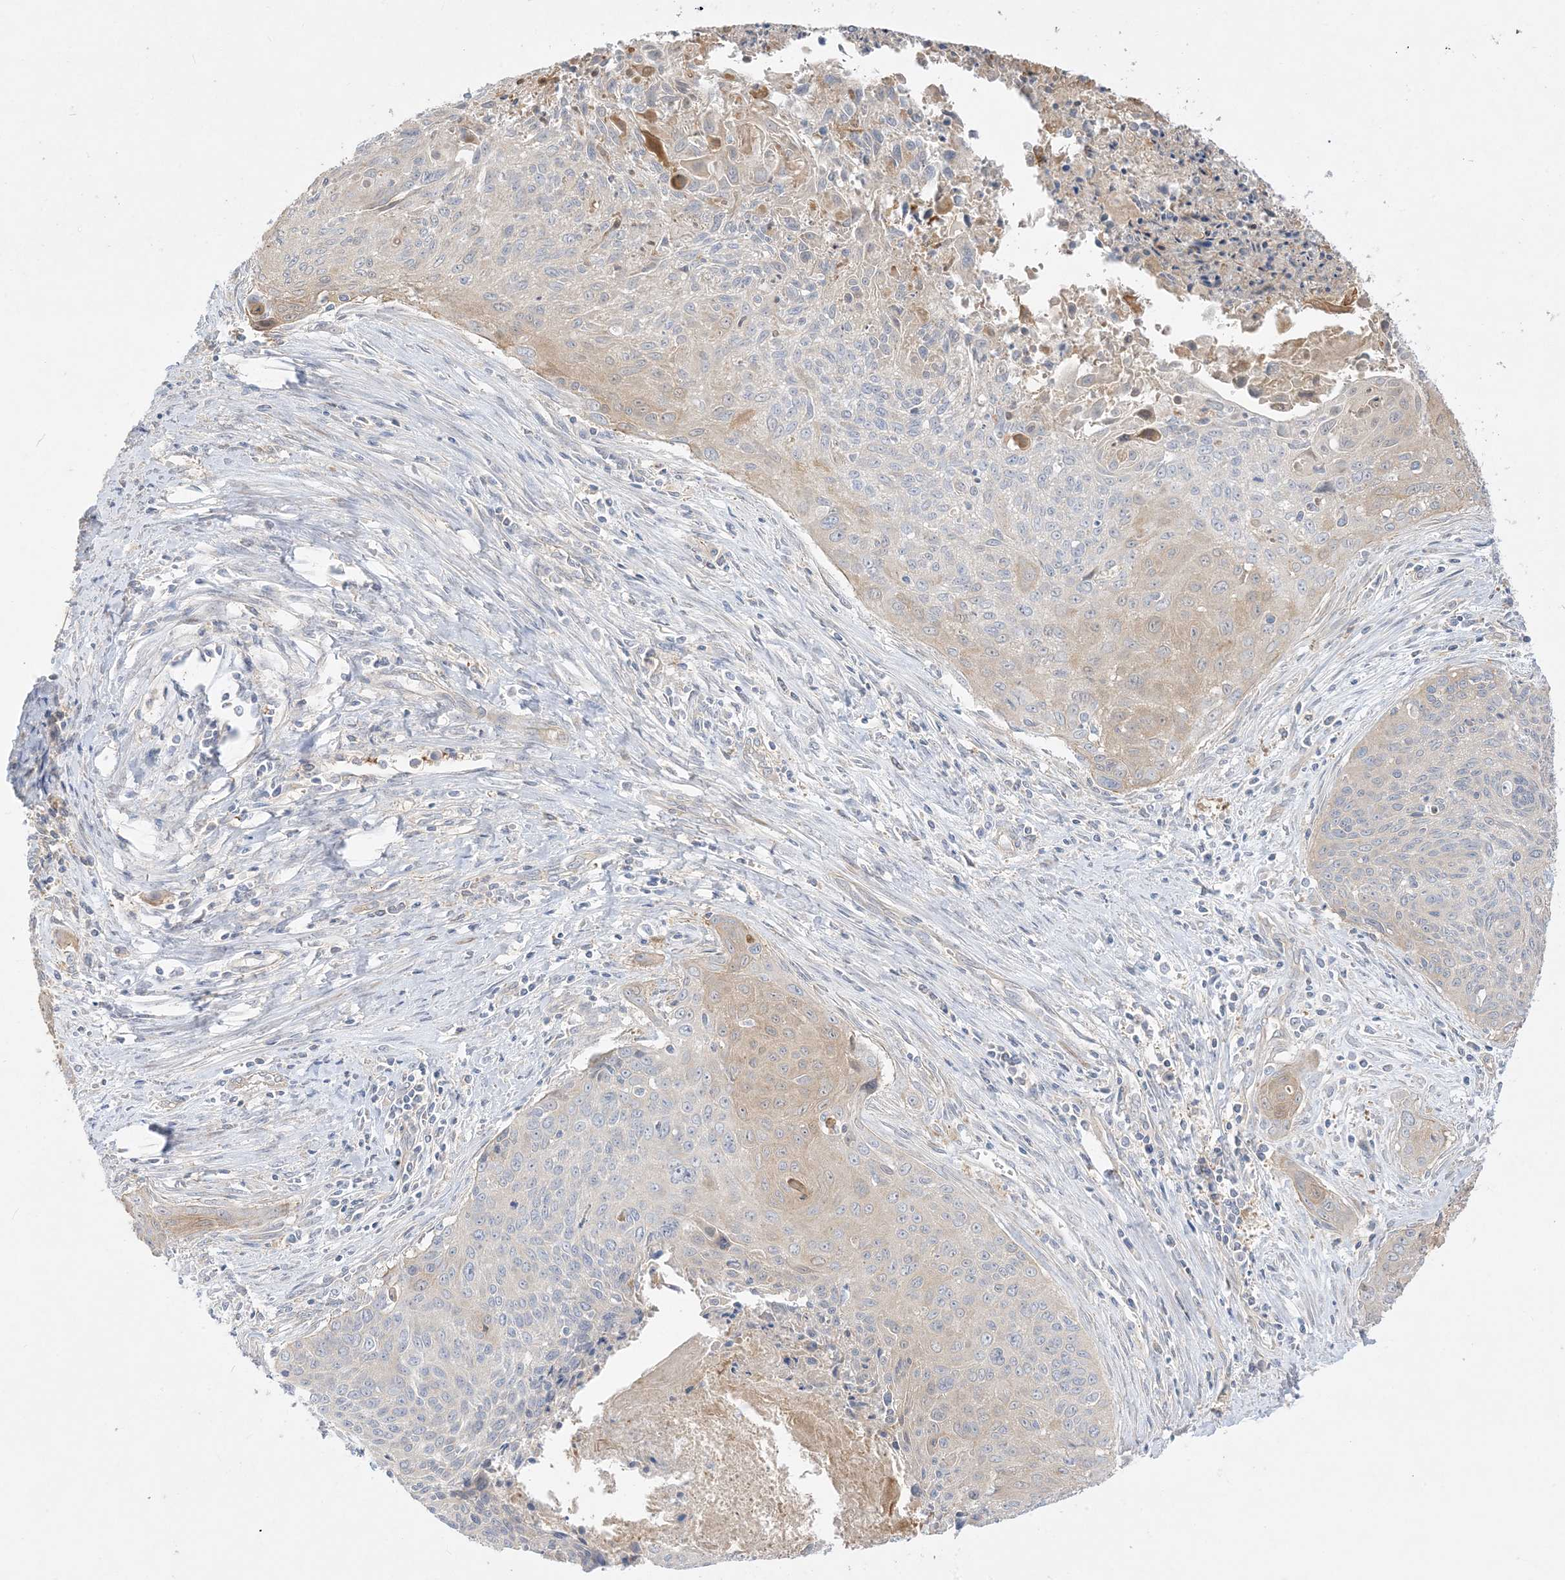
{"staining": {"intensity": "negative", "quantity": "none", "location": "none"}, "tissue": "cervical cancer", "cell_type": "Tumor cells", "image_type": "cancer", "snomed": [{"axis": "morphology", "description": "Squamous cell carcinoma, NOS"}, {"axis": "topography", "description": "Cervix"}], "caption": "DAB immunohistochemical staining of human cervical cancer (squamous cell carcinoma) shows no significant expression in tumor cells. (Immunohistochemistry, brightfield microscopy, high magnification).", "gene": "ARHGEF9", "patient": {"sex": "female", "age": 55}}